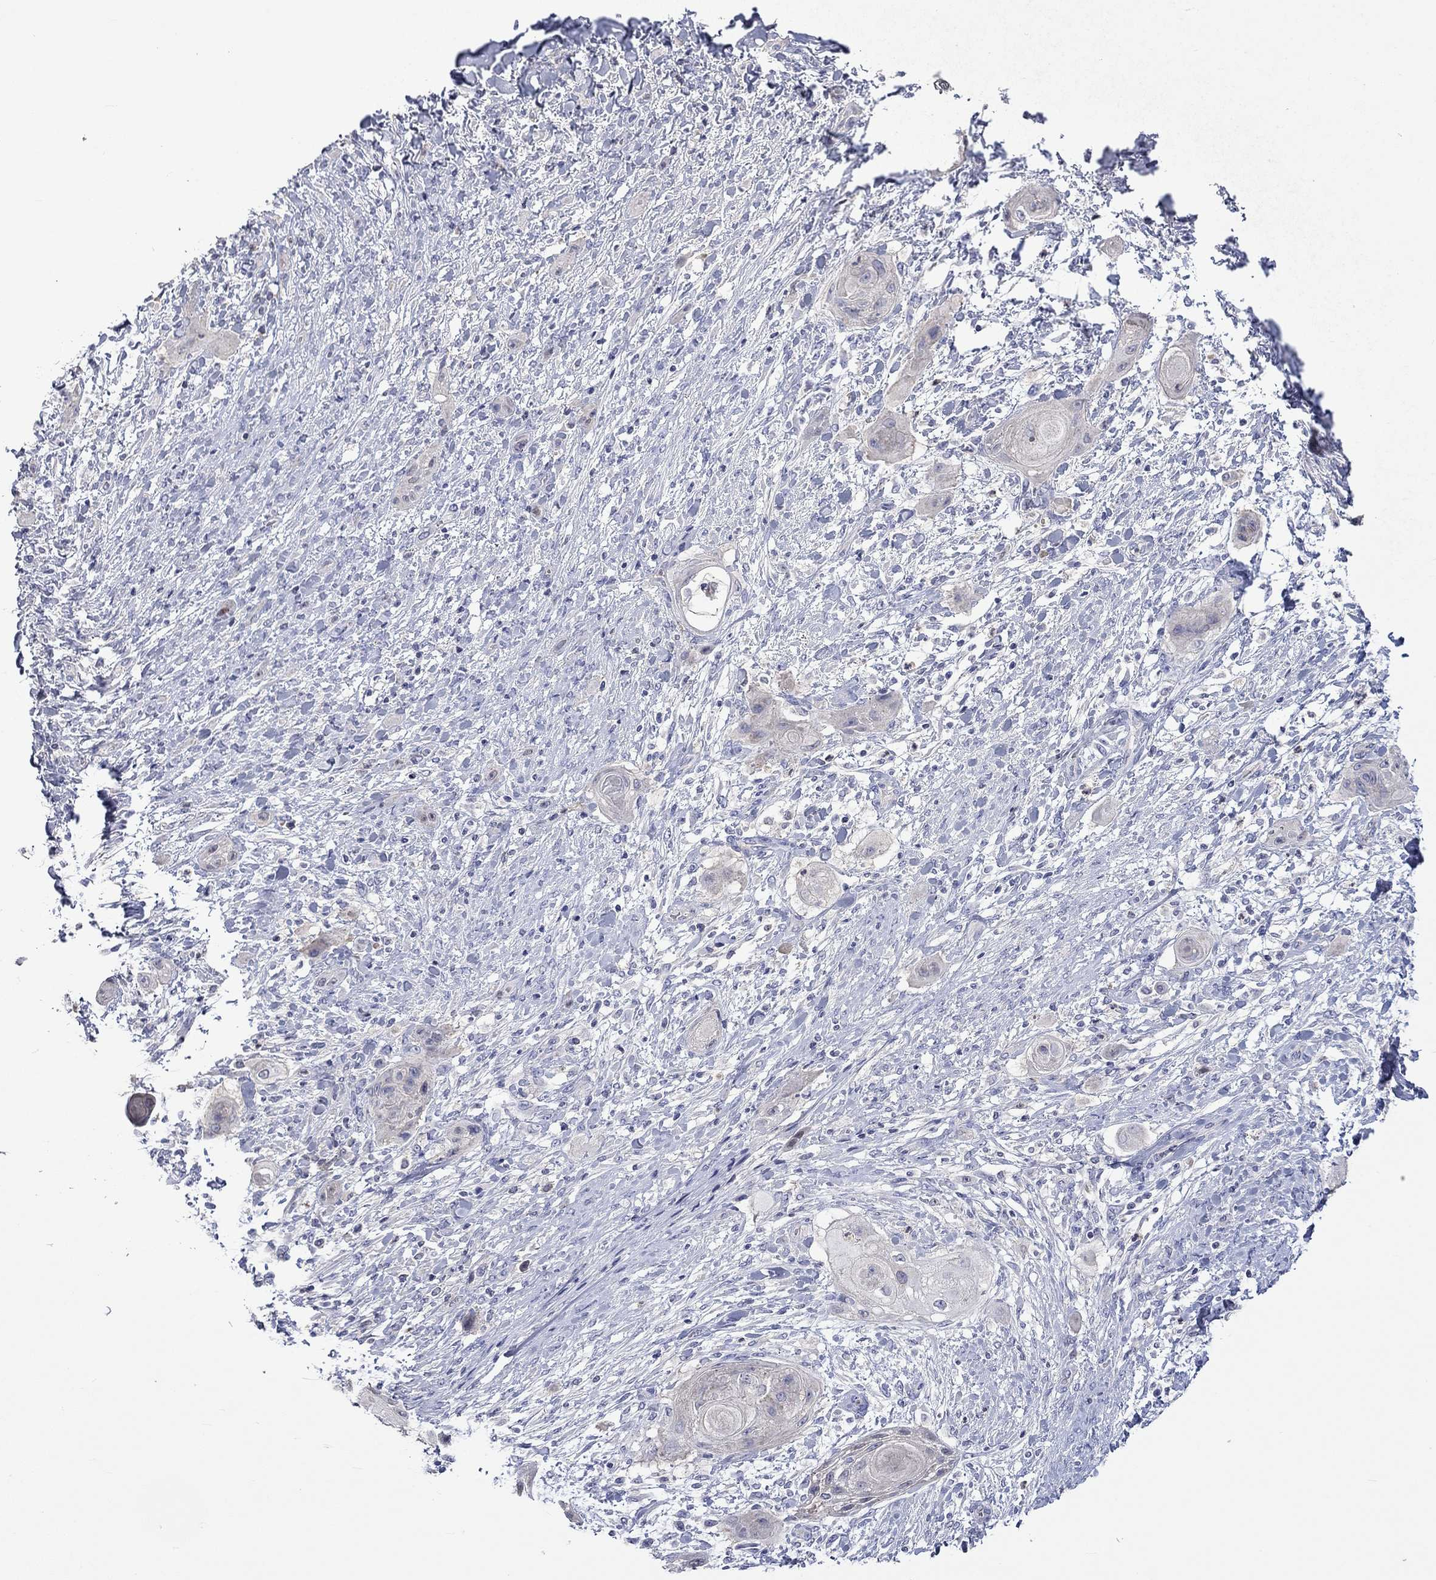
{"staining": {"intensity": "negative", "quantity": "none", "location": "none"}, "tissue": "skin cancer", "cell_type": "Tumor cells", "image_type": "cancer", "snomed": [{"axis": "morphology", "description": "Squamous cell carcinoma, NOS"}, {"axis": "topography", "description": "Skin"}], "caption": "An immunohistochemistry image of skin squamous cell carcinoma is shown. There is no staining in tumor cells of skin squamous cell carcinoma. (DAB (3,3'-diaminobenzidine) IHC visualized using brightfield microscopy, high magnification).", "gene": "LRFN4", "patient": {"sex": "male", "age": 62}}